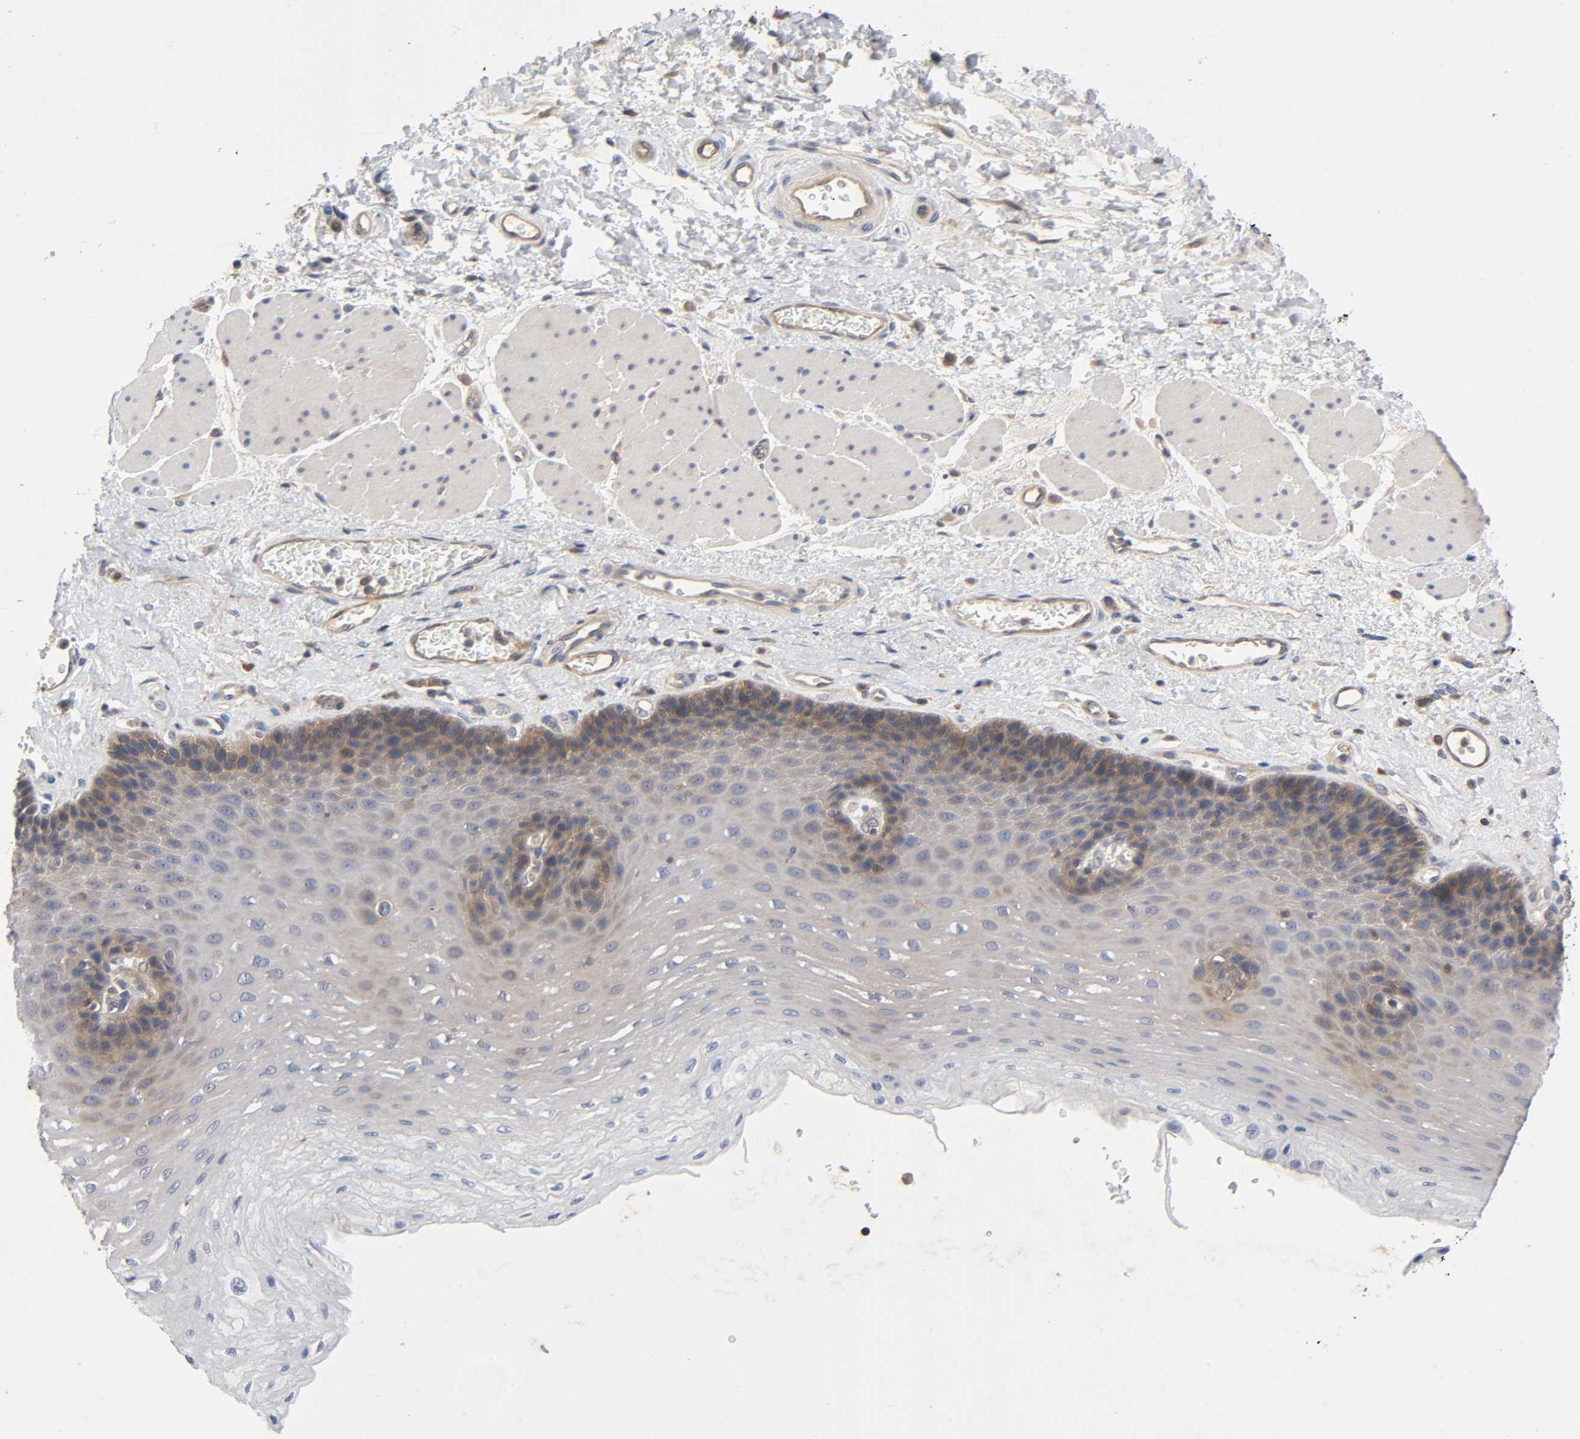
{"staining": {"intensity": "moderate", "quantity": "25%-75%", "location": "cytoplasmic/membranous"}, "tissue": "esophagus", "cell_type": "Squamous epithelial cells", "image_type": "normal", "snomed": [{"axis": "morphology", "description": "Normal tissue, NOS"}, {"axis": "topography", "description": "Esophagus"}], "caption": "Esophagus stained with a brown dye demonstrates moderate cytoplasmic/membranous positive positivity in approximately 25%-75% of squamous epithelial cells.", "gene": "PRKAB1", "patient": {"sex": "female", "age": 72}}